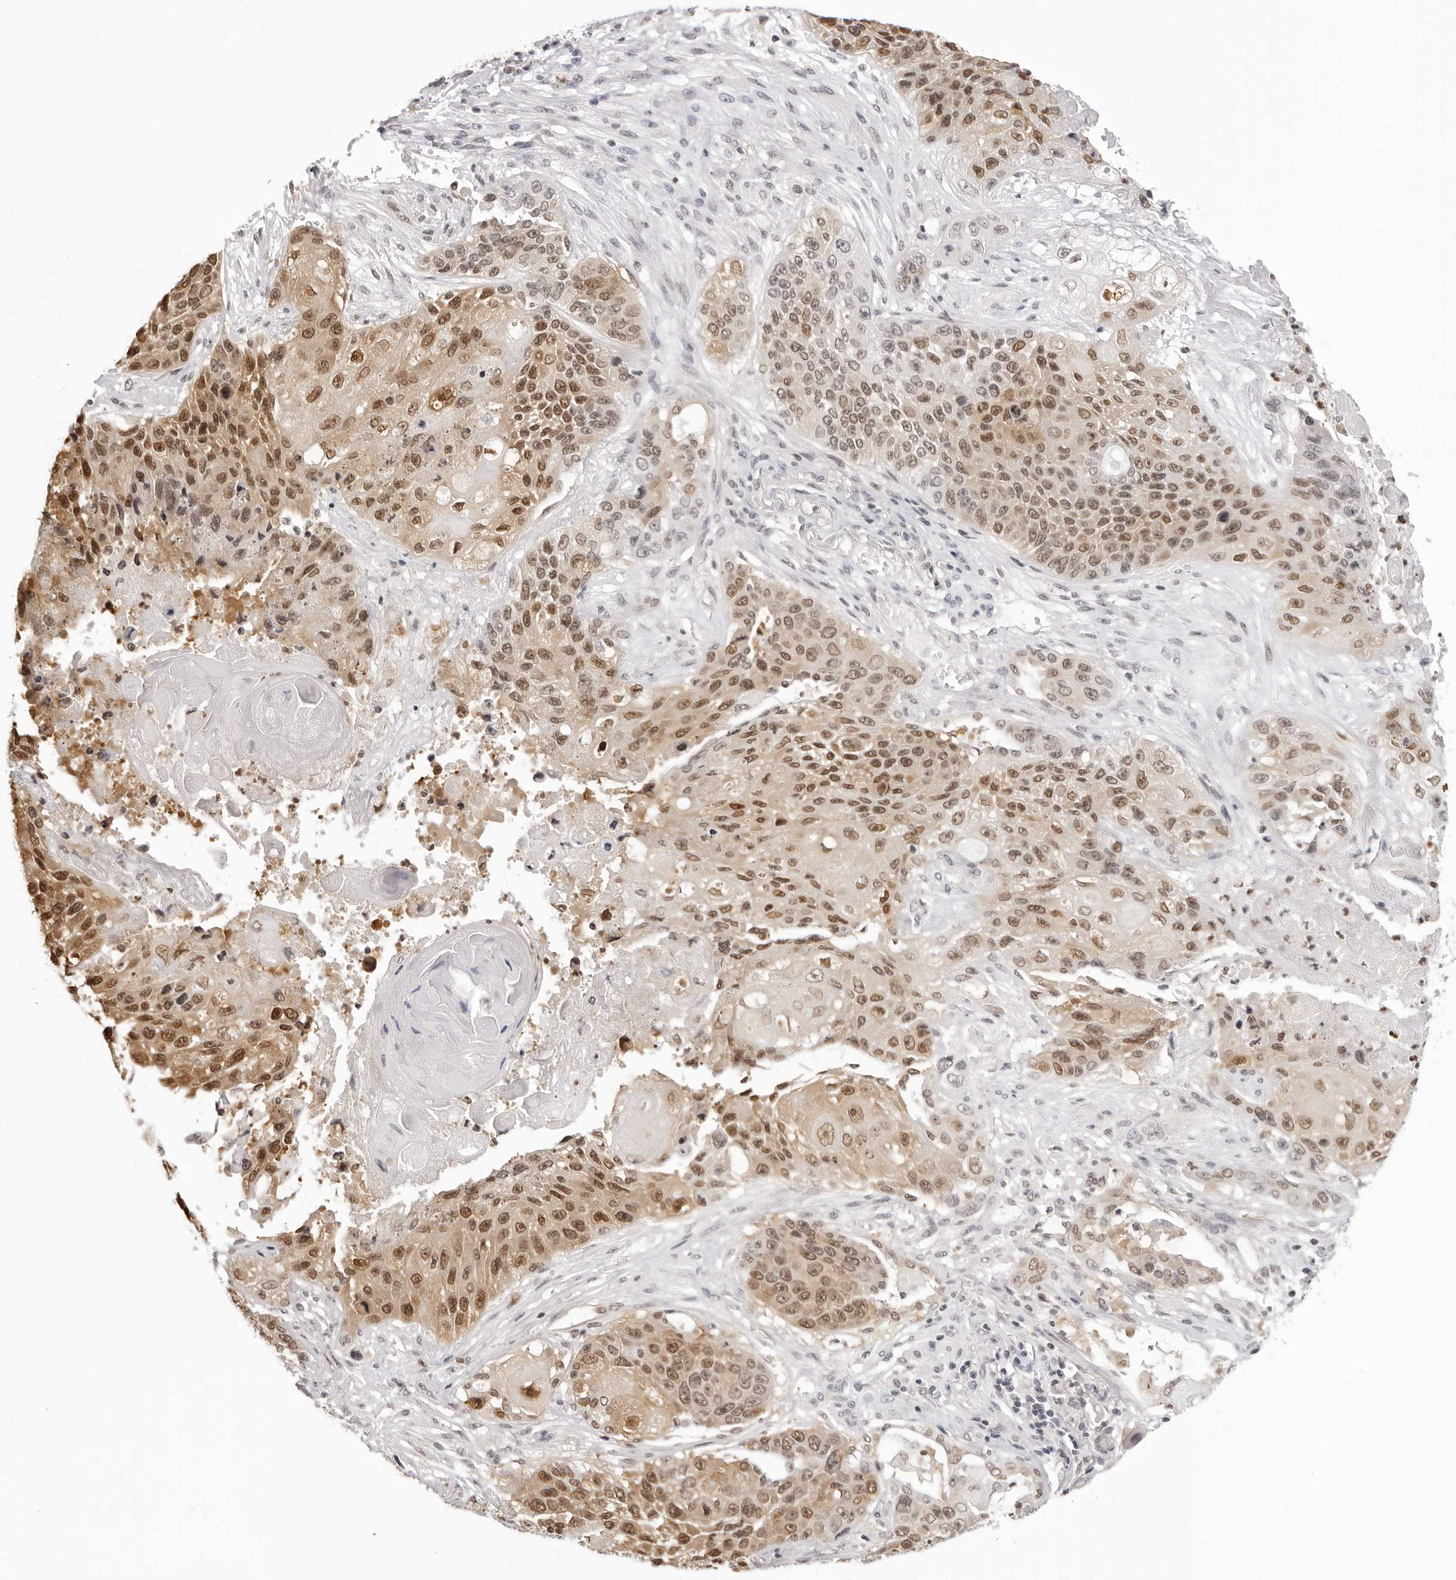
{"staining": {"intensity": "moderate", "quantity": ">75%", "location": "nuclear"}, "tissue": "lung cancer", "cell_type": "Tumor cells", "image_type": "cancer", "snomed": [{"axis": "morphology", "description": "Squamous cell carcinoma, NOS"}, {"axis": "topography", "description": "Lung"}], "caption": "Approximately >75% of tumor cells in human lung cancer (squamous cell carcinoma) display moderate nuclear protein staining as visualized by brown immunohistochemical staining.", "gene": "HSPA4", "patient": {"sex": "male", "age": 61}}